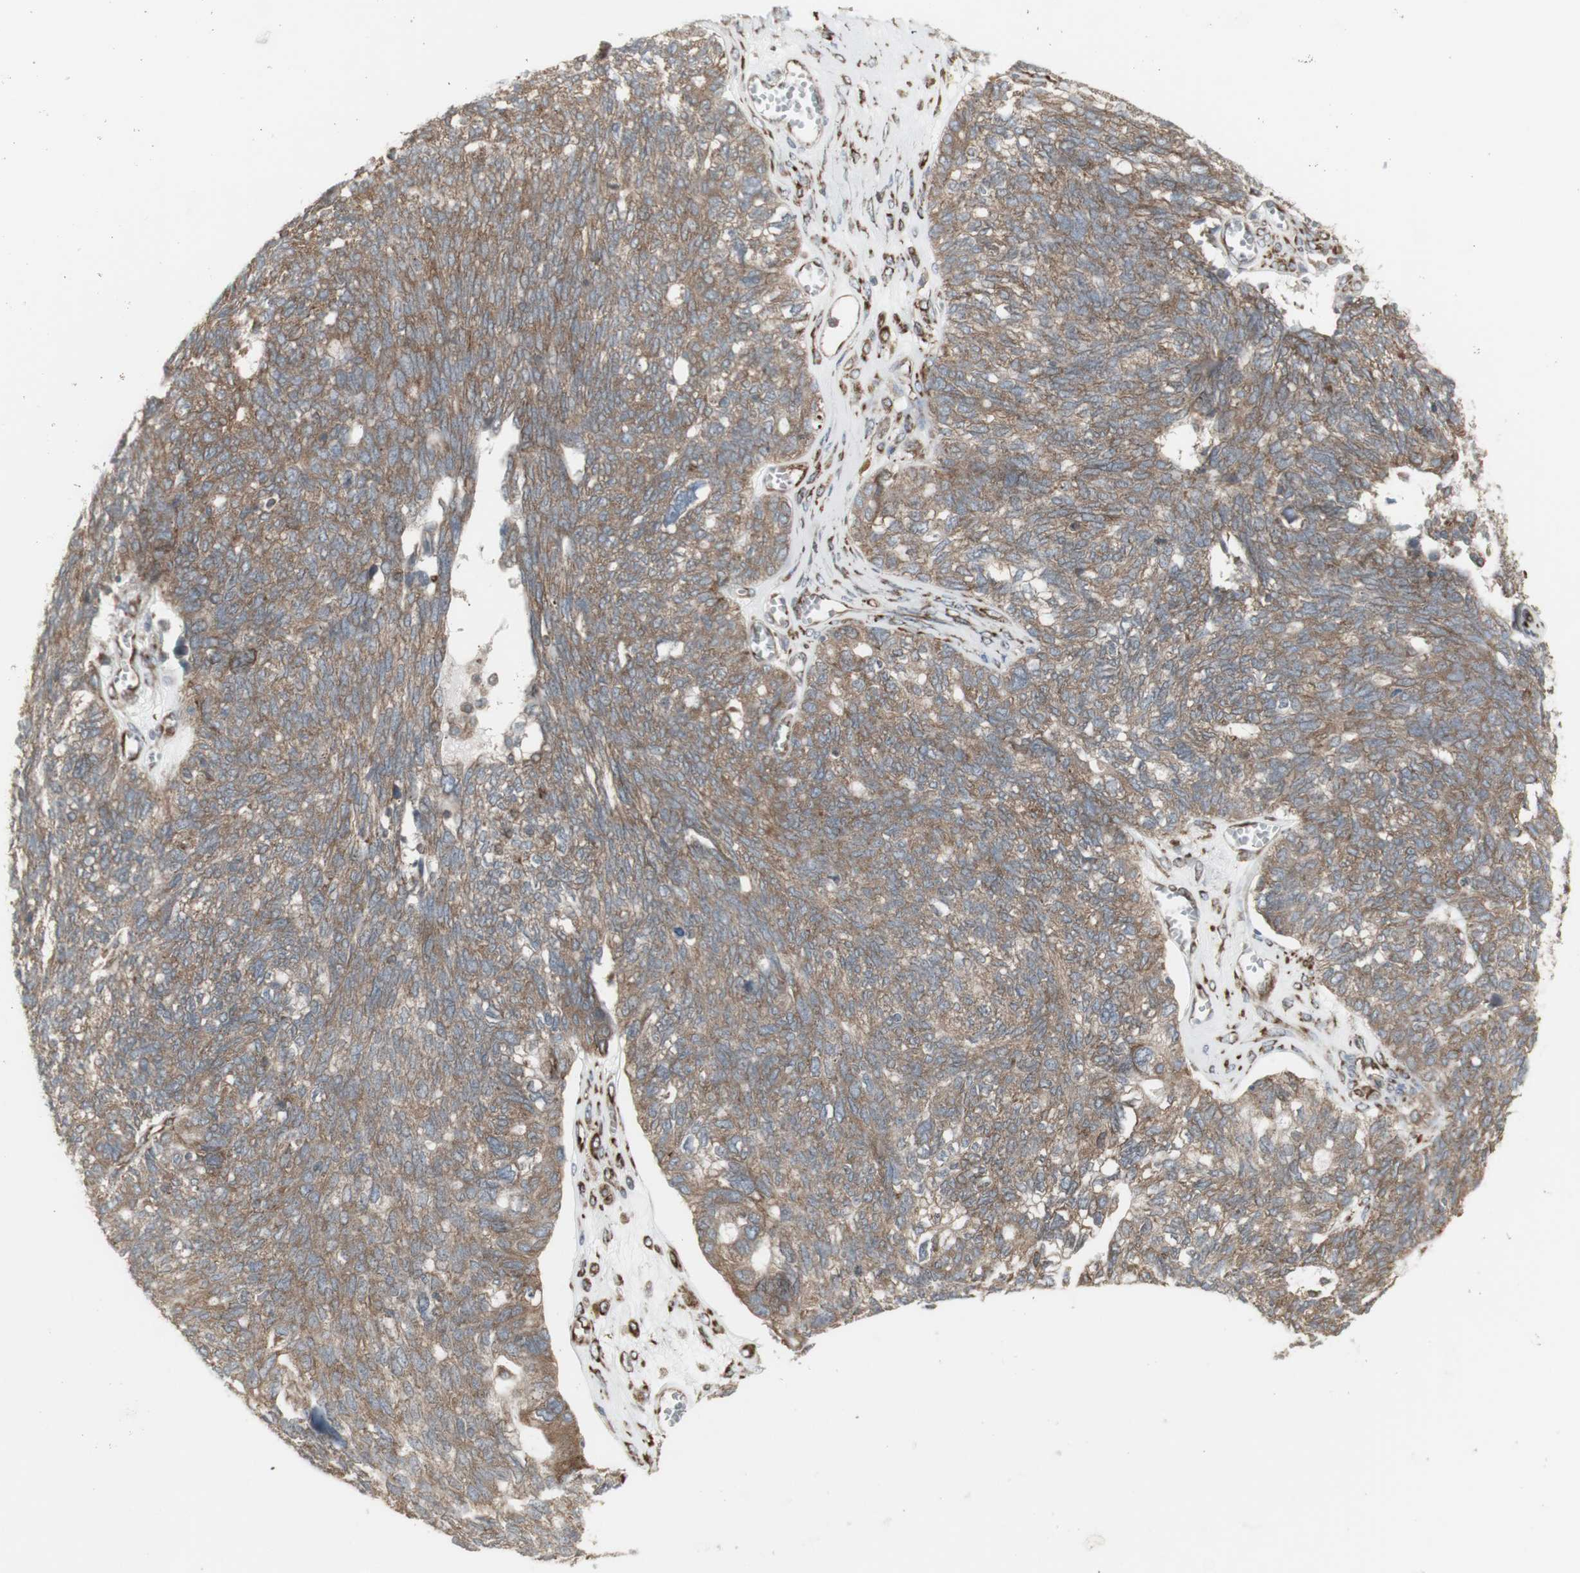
{"staining": {"intensity": "weak", "quantity": ">75%", "location": "cytoplasmic/membranous"}, "tissue": "ovarian cancer", "cell_type": "Tumor cells", "image_type": "cancer", "snomed": [{"axis": "morphology", "description": "Cystadenocarcinoma, serous, NOS"}, {"axis": "topography", "description": "Ovary"}], "caption": "This is an image of immunohistochemistry (IHC) staining of ovarian serous cystadenocarcinoma, which shows weak expression in the cytoplasmic/membranous of tumor cells.", "gene": "FKBP3", "patient": {"sex": "female", "age": 79}}